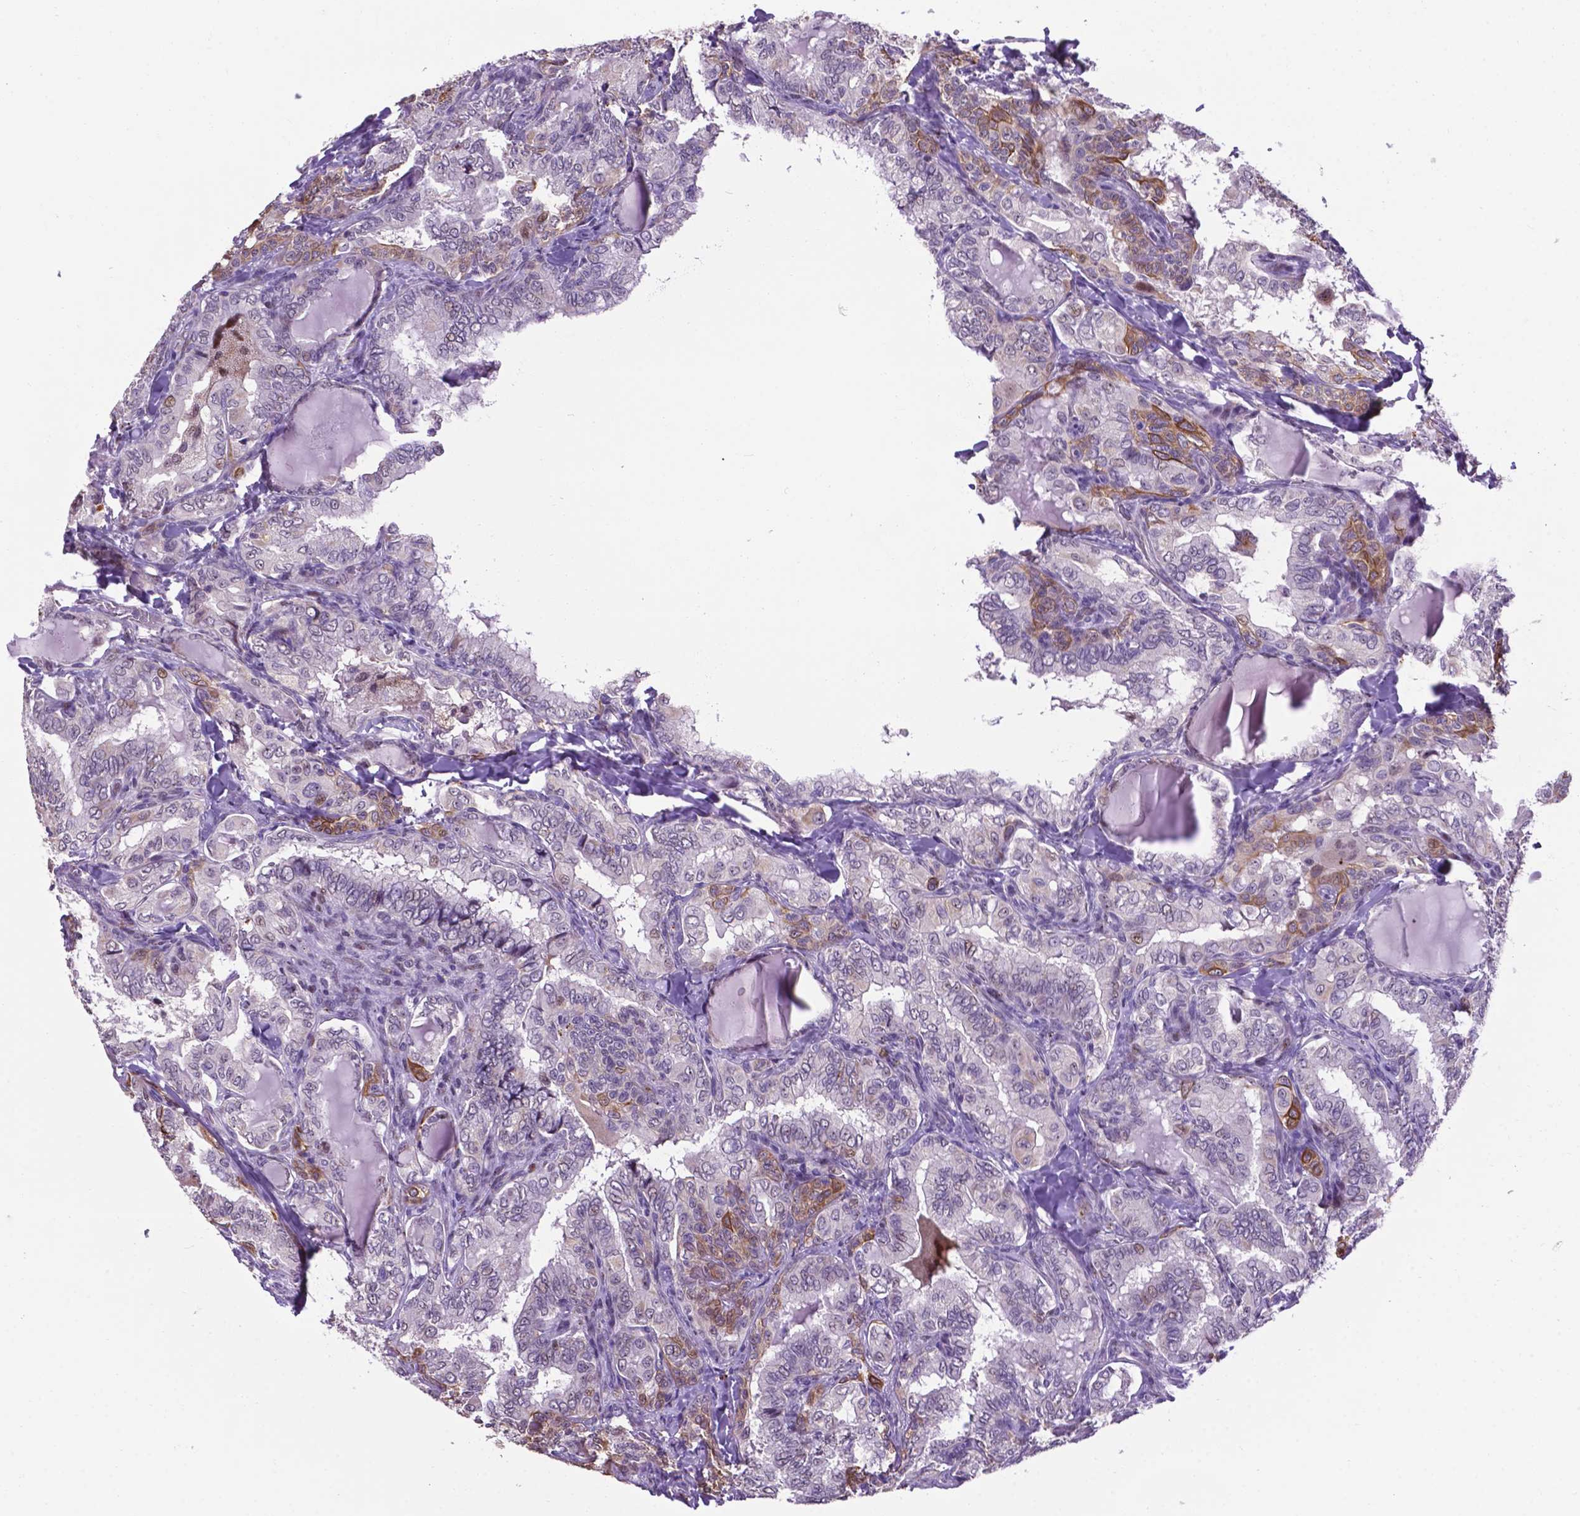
{"staining": {"intensity": "moderate", "quantity": "<25%", "location": "cytoplasmic/membranous"}, "tissue": "thyroid cancer", "cell_type": "Tumor cells", "image_type": "cancer", "snomed": [{"axis": "morphology", "description": "Papillary adenocarcinoma, NOS"}, {"axis": "topography", "description": "Thyroid gland"}], "caption": "Tumor cells demonstrate moderate cytoplasmic/membranous expression in about <25% of cells in papillary adenocarcinoma (thyroid). Nuclei are stained in blue.", "gene": "SMAD3", "patient": {"sex": "female", "age": 75}}